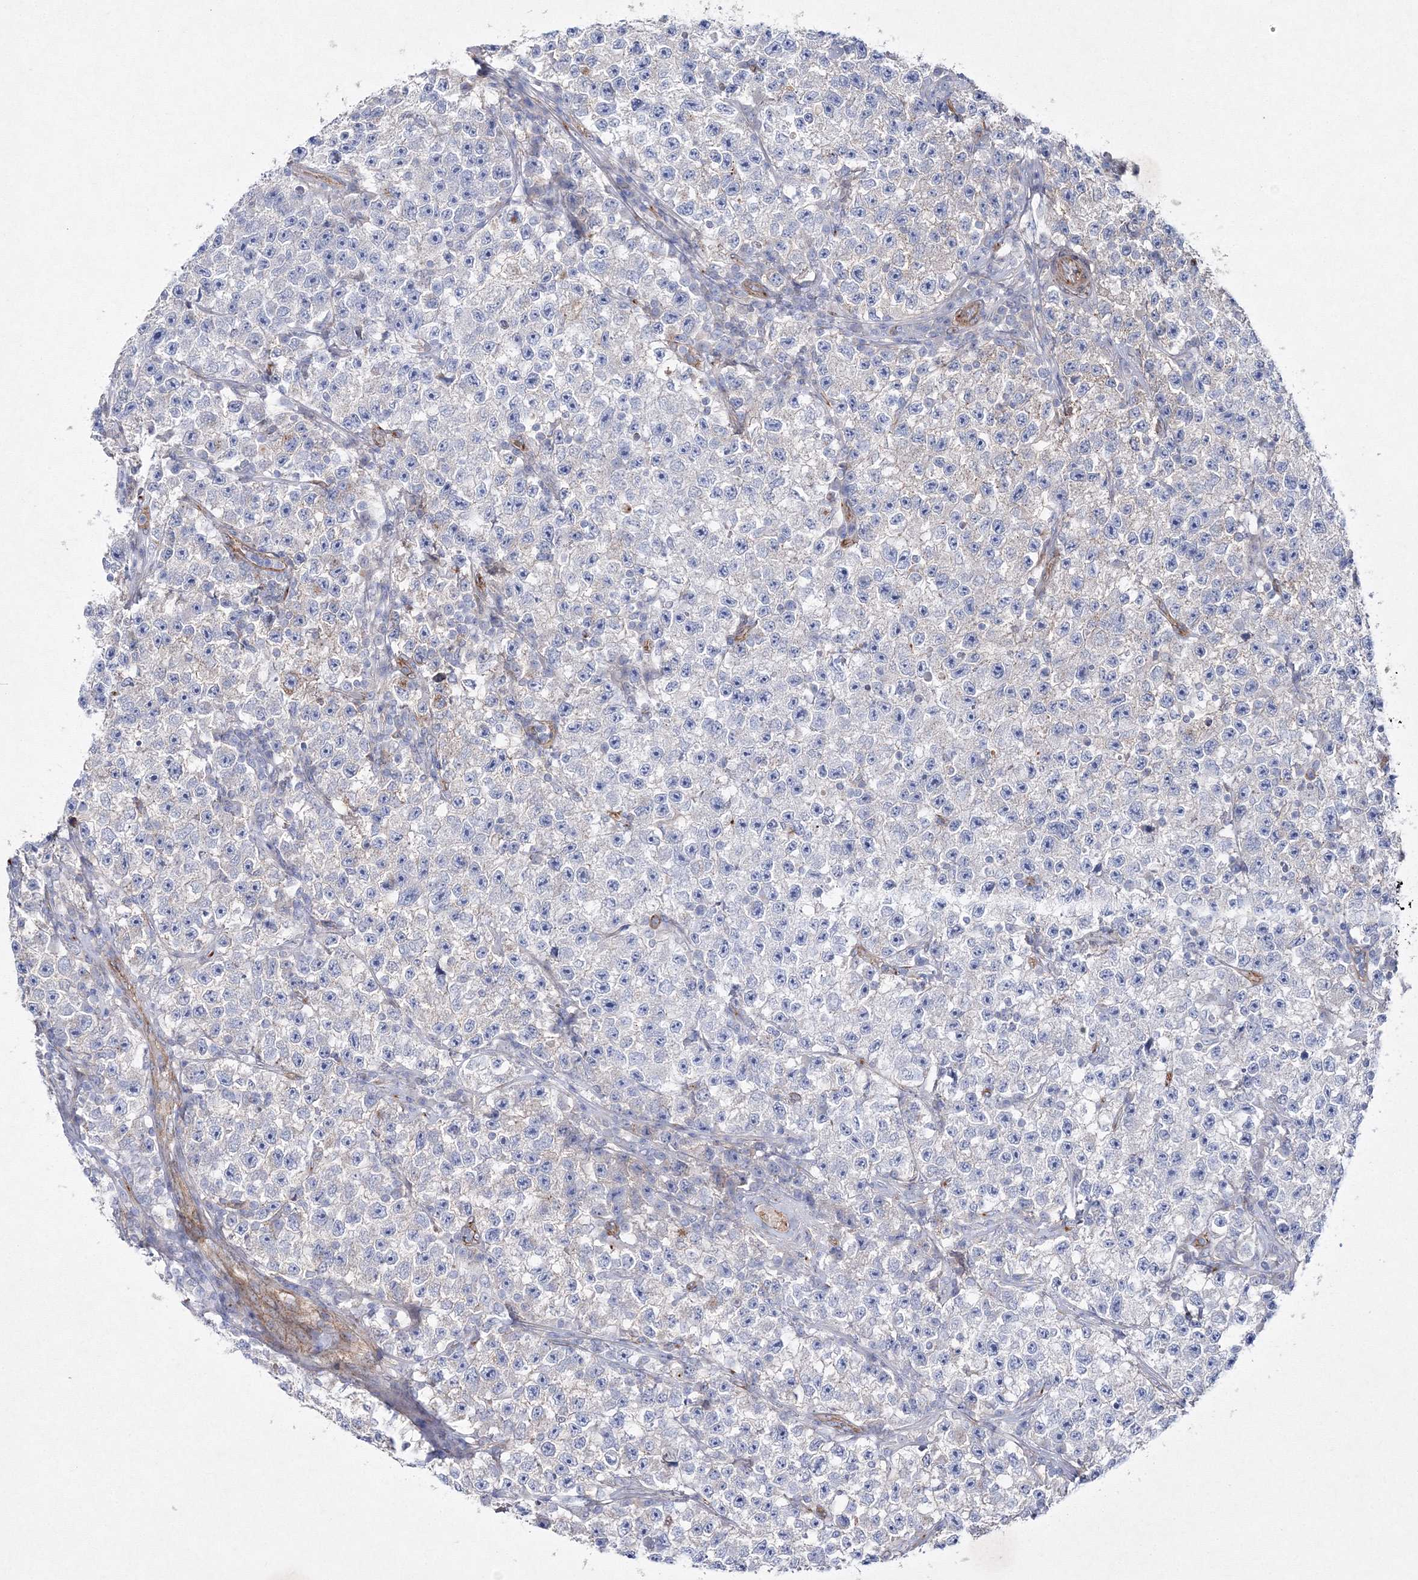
{"staining": {"intensity": "negative", "quantity": "none", "location": "none"}, "tissue": "testis cancer", "cell_type": "Tumor cells", "image_type": "cancer", "snomed": [{"axis": "morphology", "description": "Seminoma, NOS"}, {"axis": "topography", "description": "Testis"}], "caption": "This is an immunohistochemistry (IHC) photomicrograph of human seminoma (testis). There is no expression in tumor cells.", "gene": "NAA40", "patient": {"sex": "male", "age": 22}}